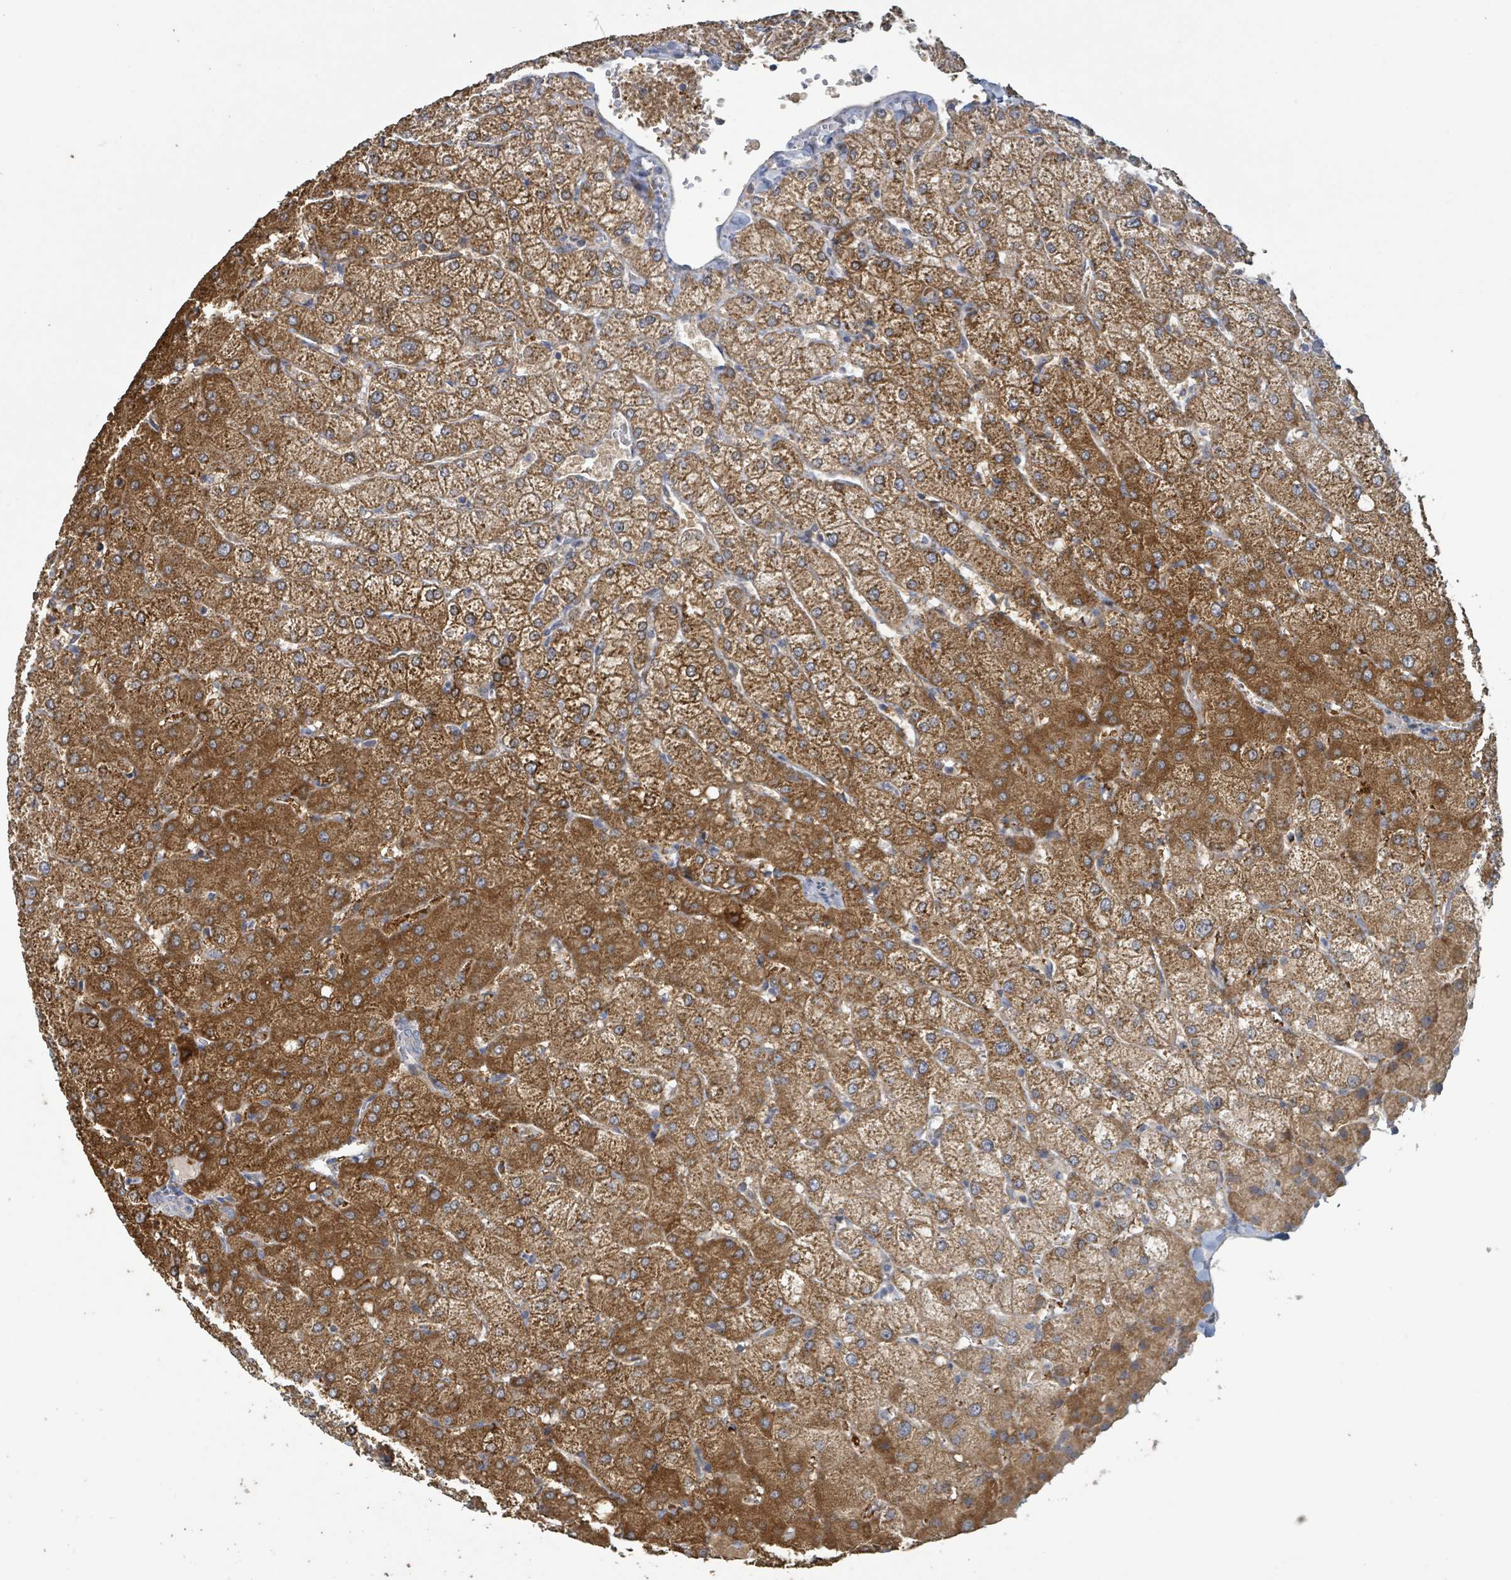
{"staining": {"intensity": "negative", "quantity": "none", "location": "none"}, "tissue": "liver", "cell_type": "Cholangiocytes", "image_type": "normal", "snomed": [{"axis": "morphology", "description": "Normal tissue, NOS"}, {"axis": "topography", "description": "Liver"}], "caption": "Cholangiocytes show no significant protein positivity in normal liver. Brightfield microscopy of IHC stained with DAB (3,3'-diaminobenzidine) (brown) and hematoxylin (blue), captured at high magnification.", "gene": "RPL32", "patient": {"sex": "female", "age": 54}}